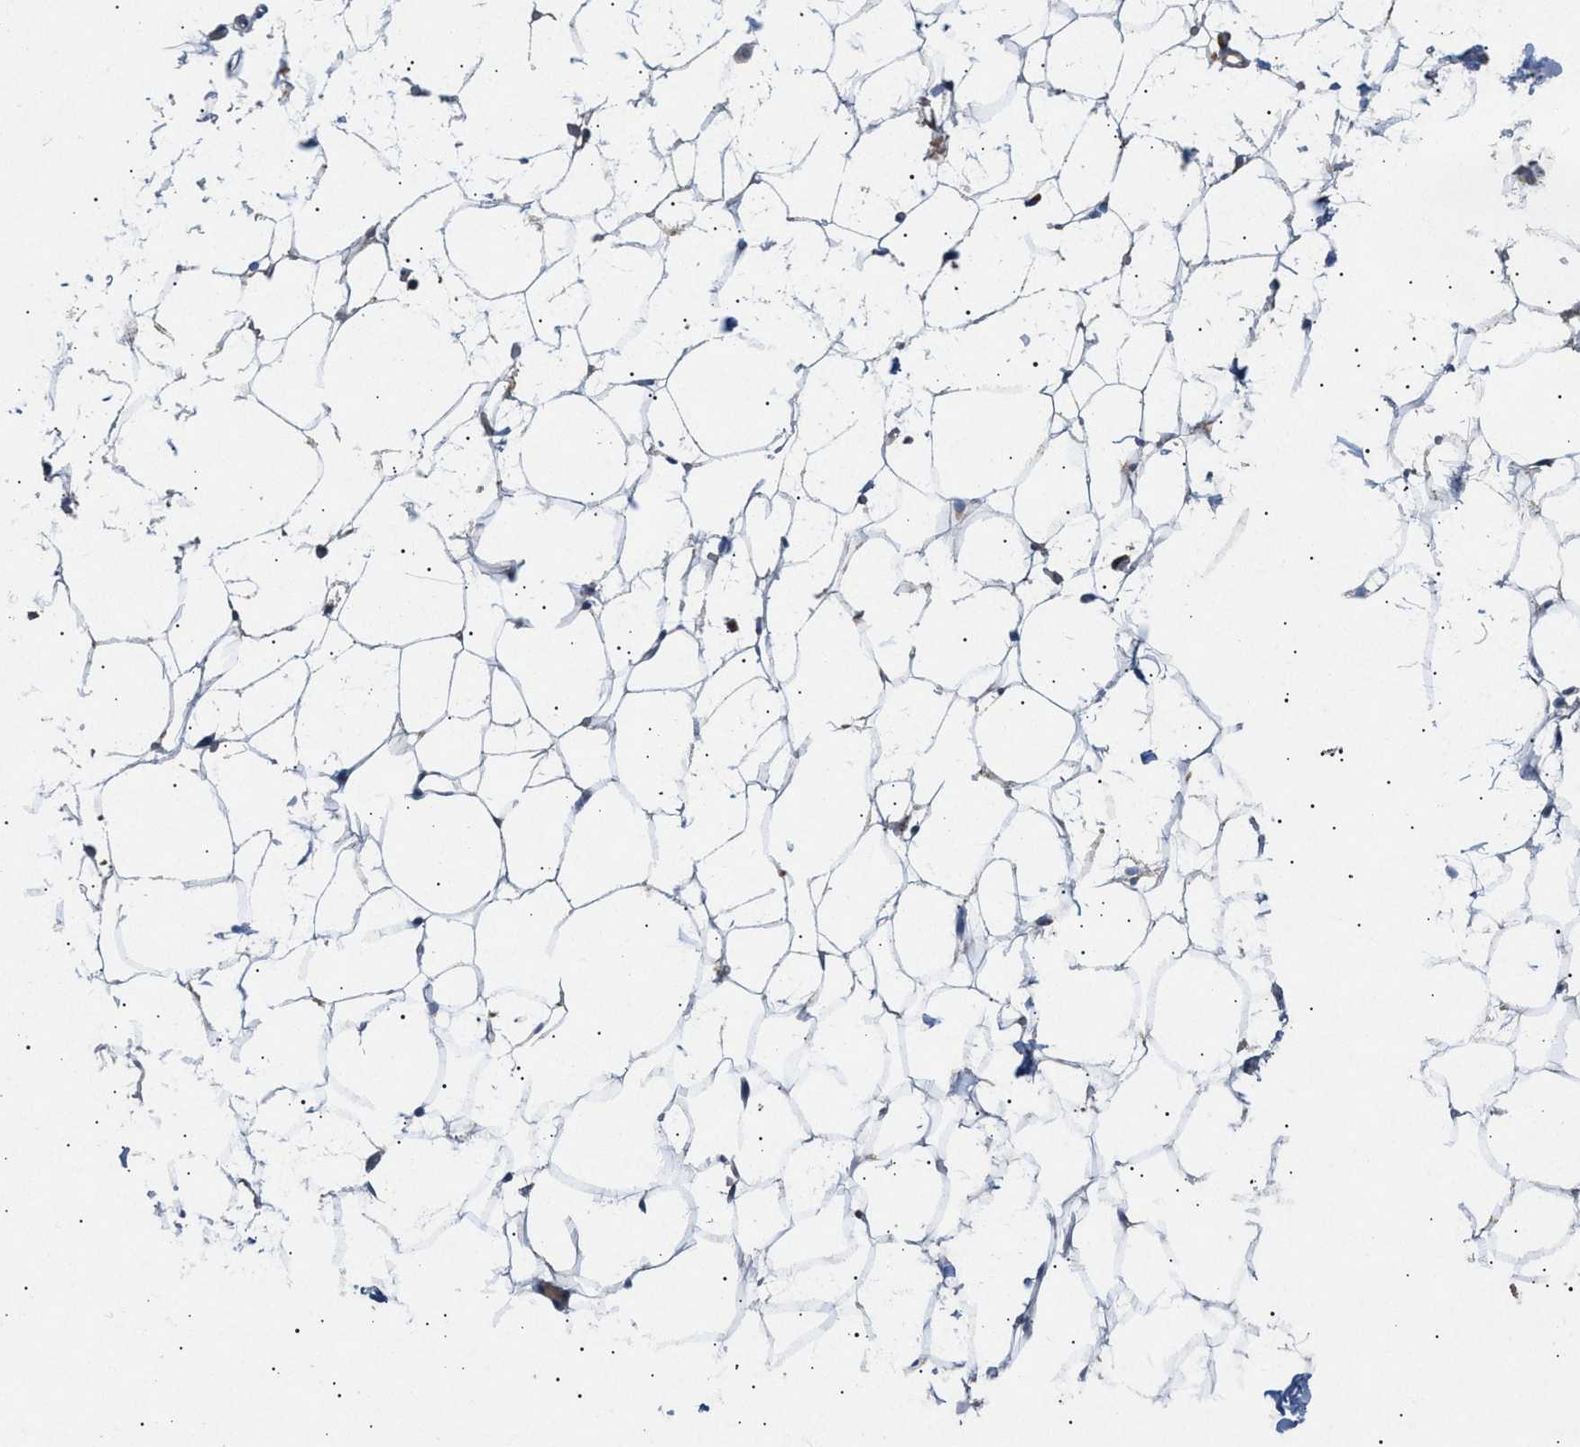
{"staining": {"intensity": "negative", "quantity": "none", "location": "none"}, "tissue": "adipose tissue", "cell_type": "Adipocytes", "image_type": "normal", "snomed": [{"axis": "morphology", "description": "Normal tissue, NOS"}, {"axis": "topography", "description": "Breast"}, {"axis": "topography", "description": "Soft tissue"}], "caption": "DAB immunohistochemical staining of unremarkable human adipose tissue reveals no significant staining in adipocytes. Brightfield microscopy of immunohistochemistry (IHC) stained with DAB (3,3'-diaminobenzidine) (brown) and hematoxylin (blue), captured at high magnification.", "gene": "SIRT5", "patient": {"sex": "female", "age": 75}}